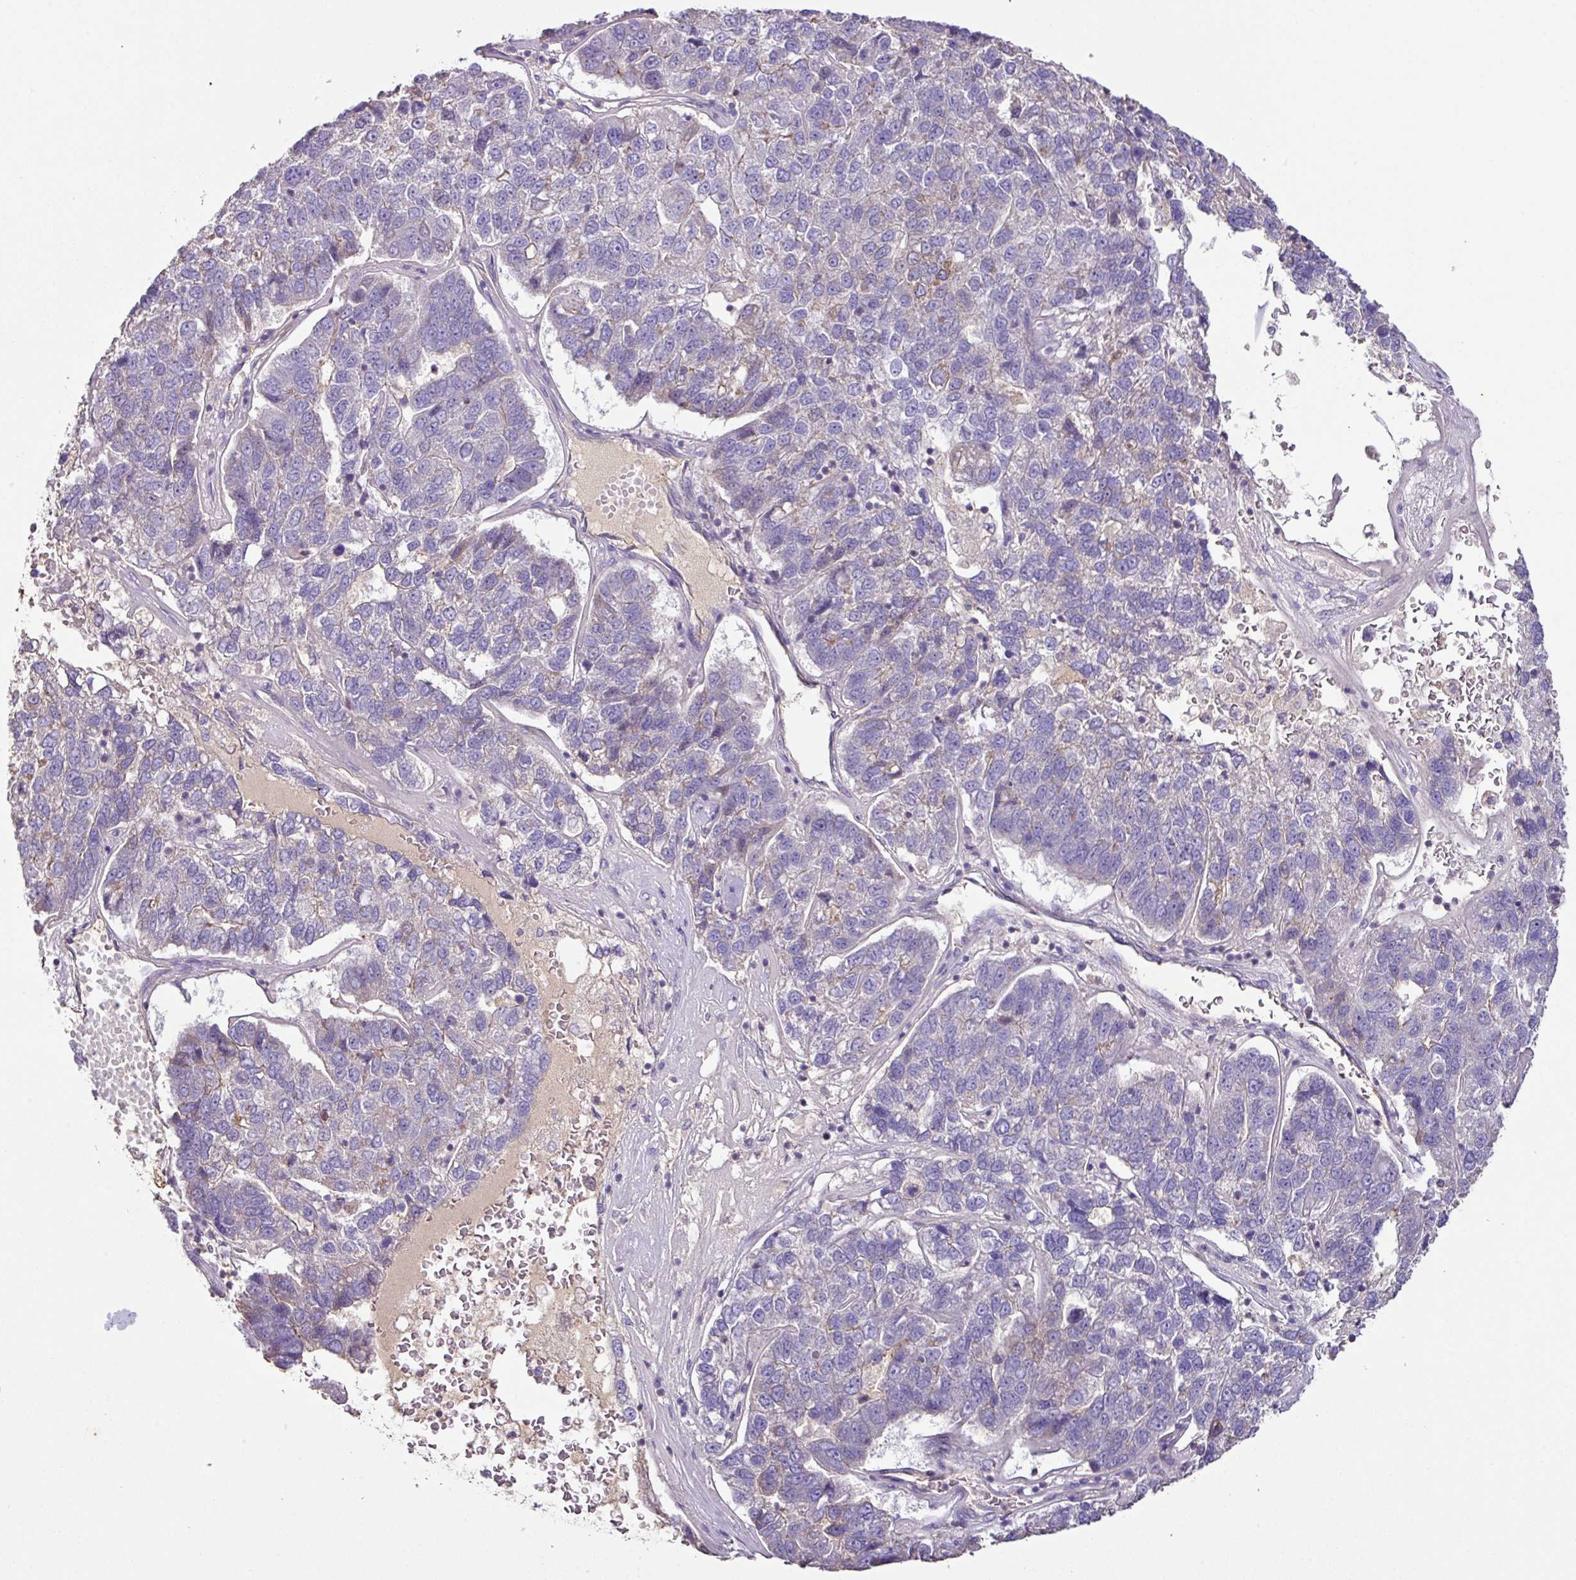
{"staining": {"intensity": "negative", "quantity": "none", "location": "none"}, "tissue": "pancreatic cancer", "cell_type": "Tumor cells", "image_type": "cancer", "snomed": [{"axis": "morphology", "description": "Adenocarcinoma, NOS"}, {"axis": "topography", "description": "Pancreas"}], "caption": "IHC micrograph of neoplastic tissue: human pancreatic adenocarcinoma stained with DAB reveals no significant protein positivity in tumor cells.", "gene": "AGR3", "patient": {"sex": "female", "age": 61}}